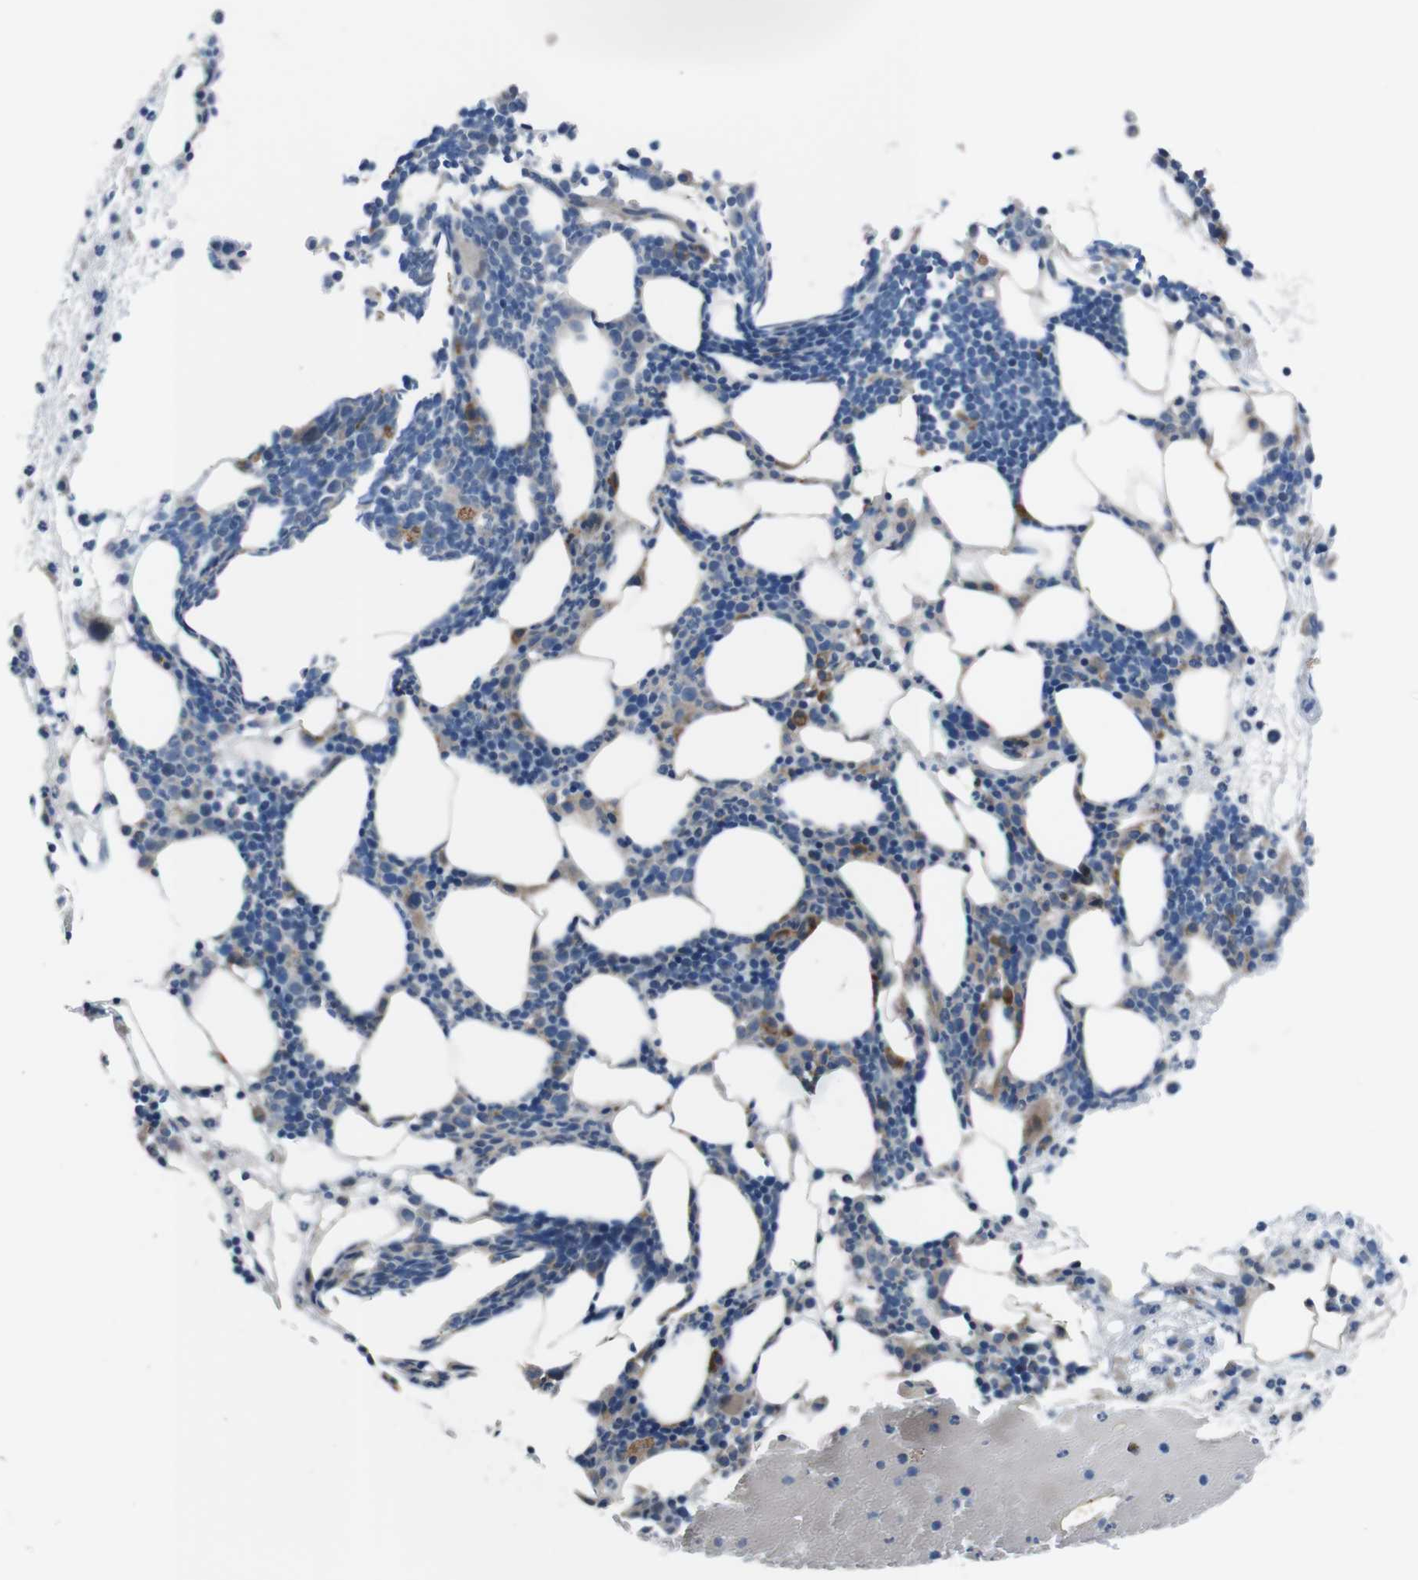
{"staining": {"intensity": "moderate", "quantity": "<25%", "location": "cytoplasmic/membranous"}, "tissue": "bone marrow", "cell_type": "Hematopoietic cells", "image_type": "normal", "snomed": [{"axis": "morphology", "description": "Normal tissue, NOS"}, {"axis": "morphology", "description": "Inflammation, NOS"}, {"axis": "topography", "description": "Bone marrow"}], "caption": "Brown immunohistochemical staining in benign bone marrow demonstrates moderate cytoplasmic/membranous positivity in approximately <25% of hematopoietic cells.", "gene": "CDH22", "patient": {"sex": "female", "age": 79}}